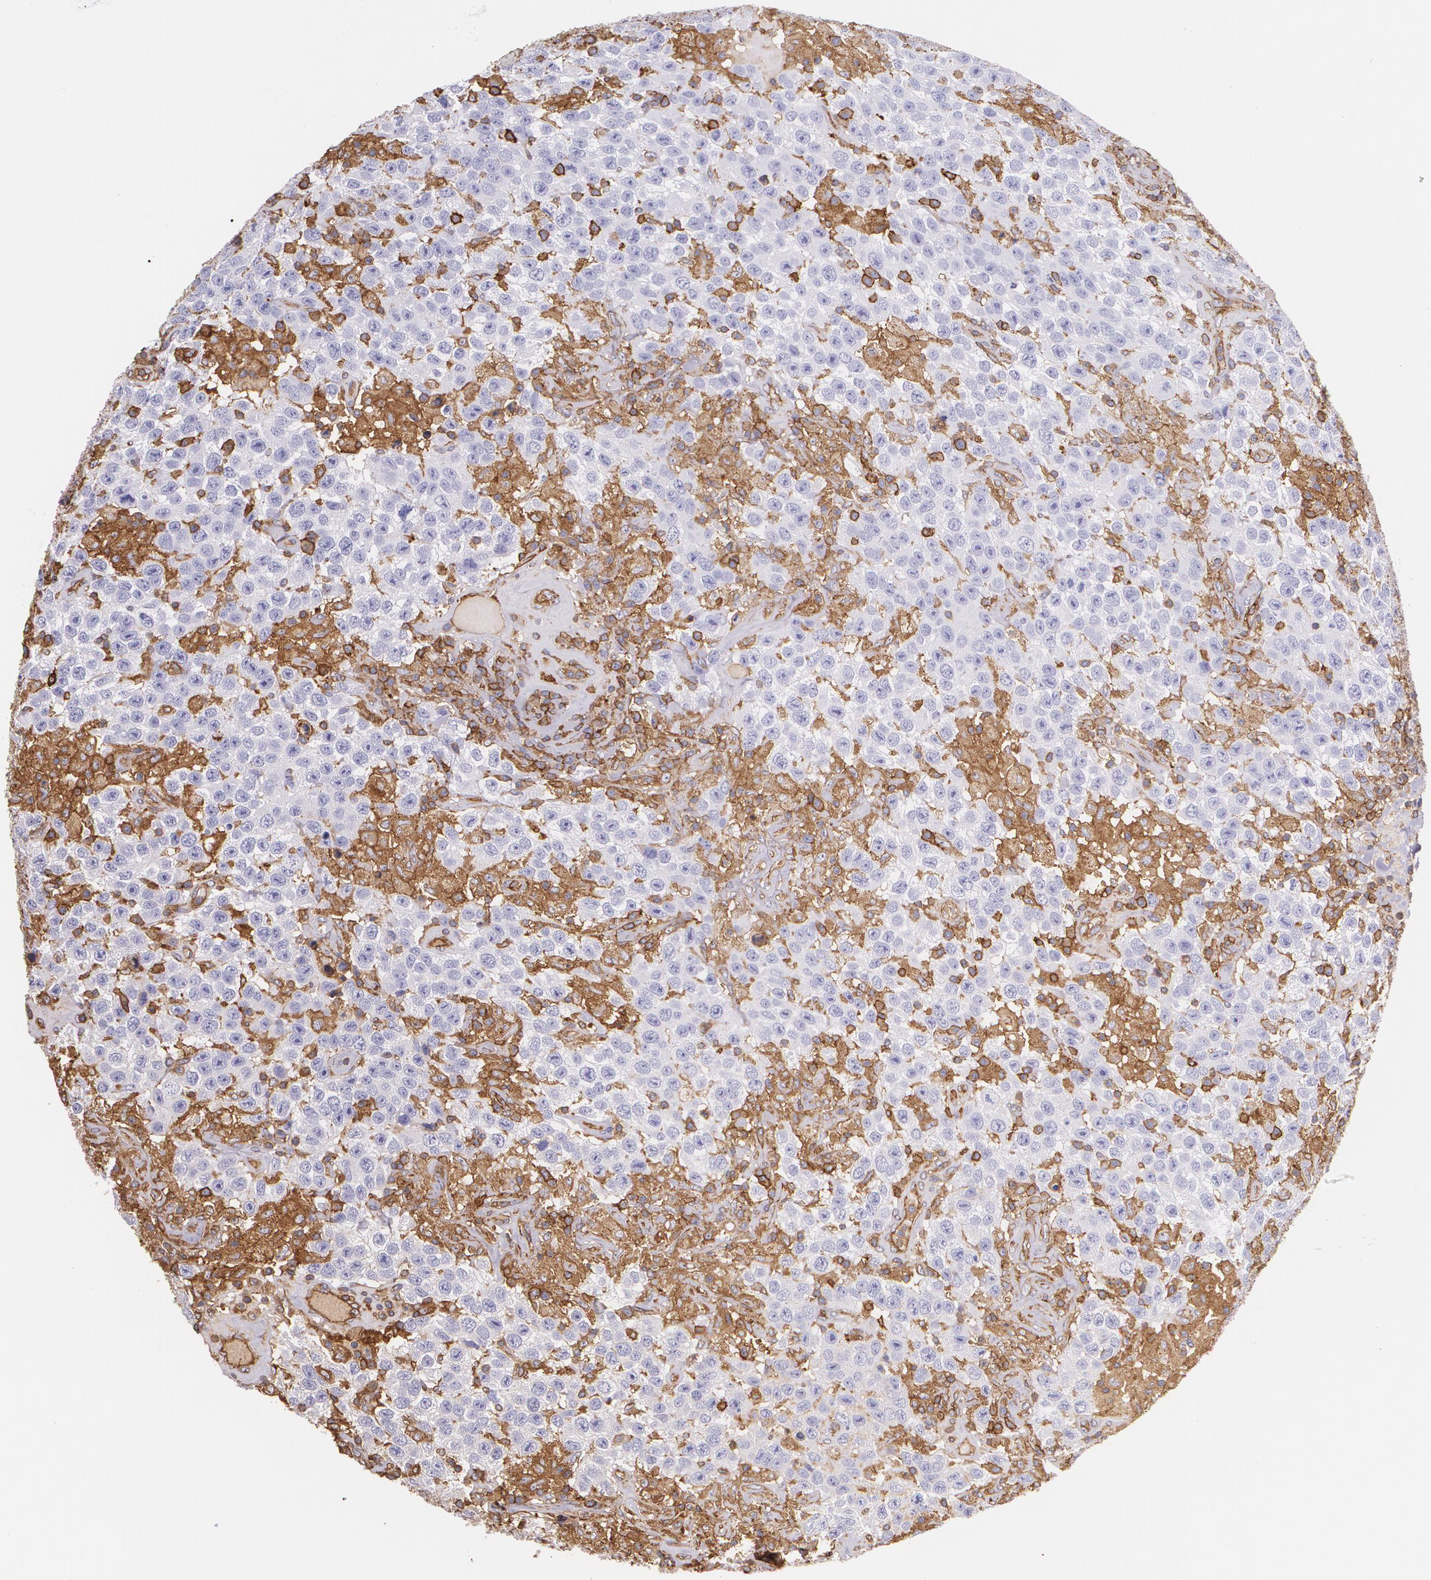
{"staining": {"intensity": "negative", "quantity": "none", "location": "none"}, "tissue": "testis cancer", "cell_type": "Tumor cells", "image_type": "cancer", "snomed": [{"axis": "morphology", "description": "Seminoma, NOS"}, {"axis": "topography", "description": "Testis"}], "caption": "High magnification brightfield microscopy of testis cancer (seminoma) stained with DAB (3,3'-diaminobenzidine) (brown) and counterstained with hematoxylin (blue): tumor cells show no significant positivity. The staining is performed using DAB (3,3'-diaminobenzidine) brown chromogen with nuclei counter-stained in using hematoxylin.", "gene": "B2M", "patient": {"sex": "male", "age": 41}}